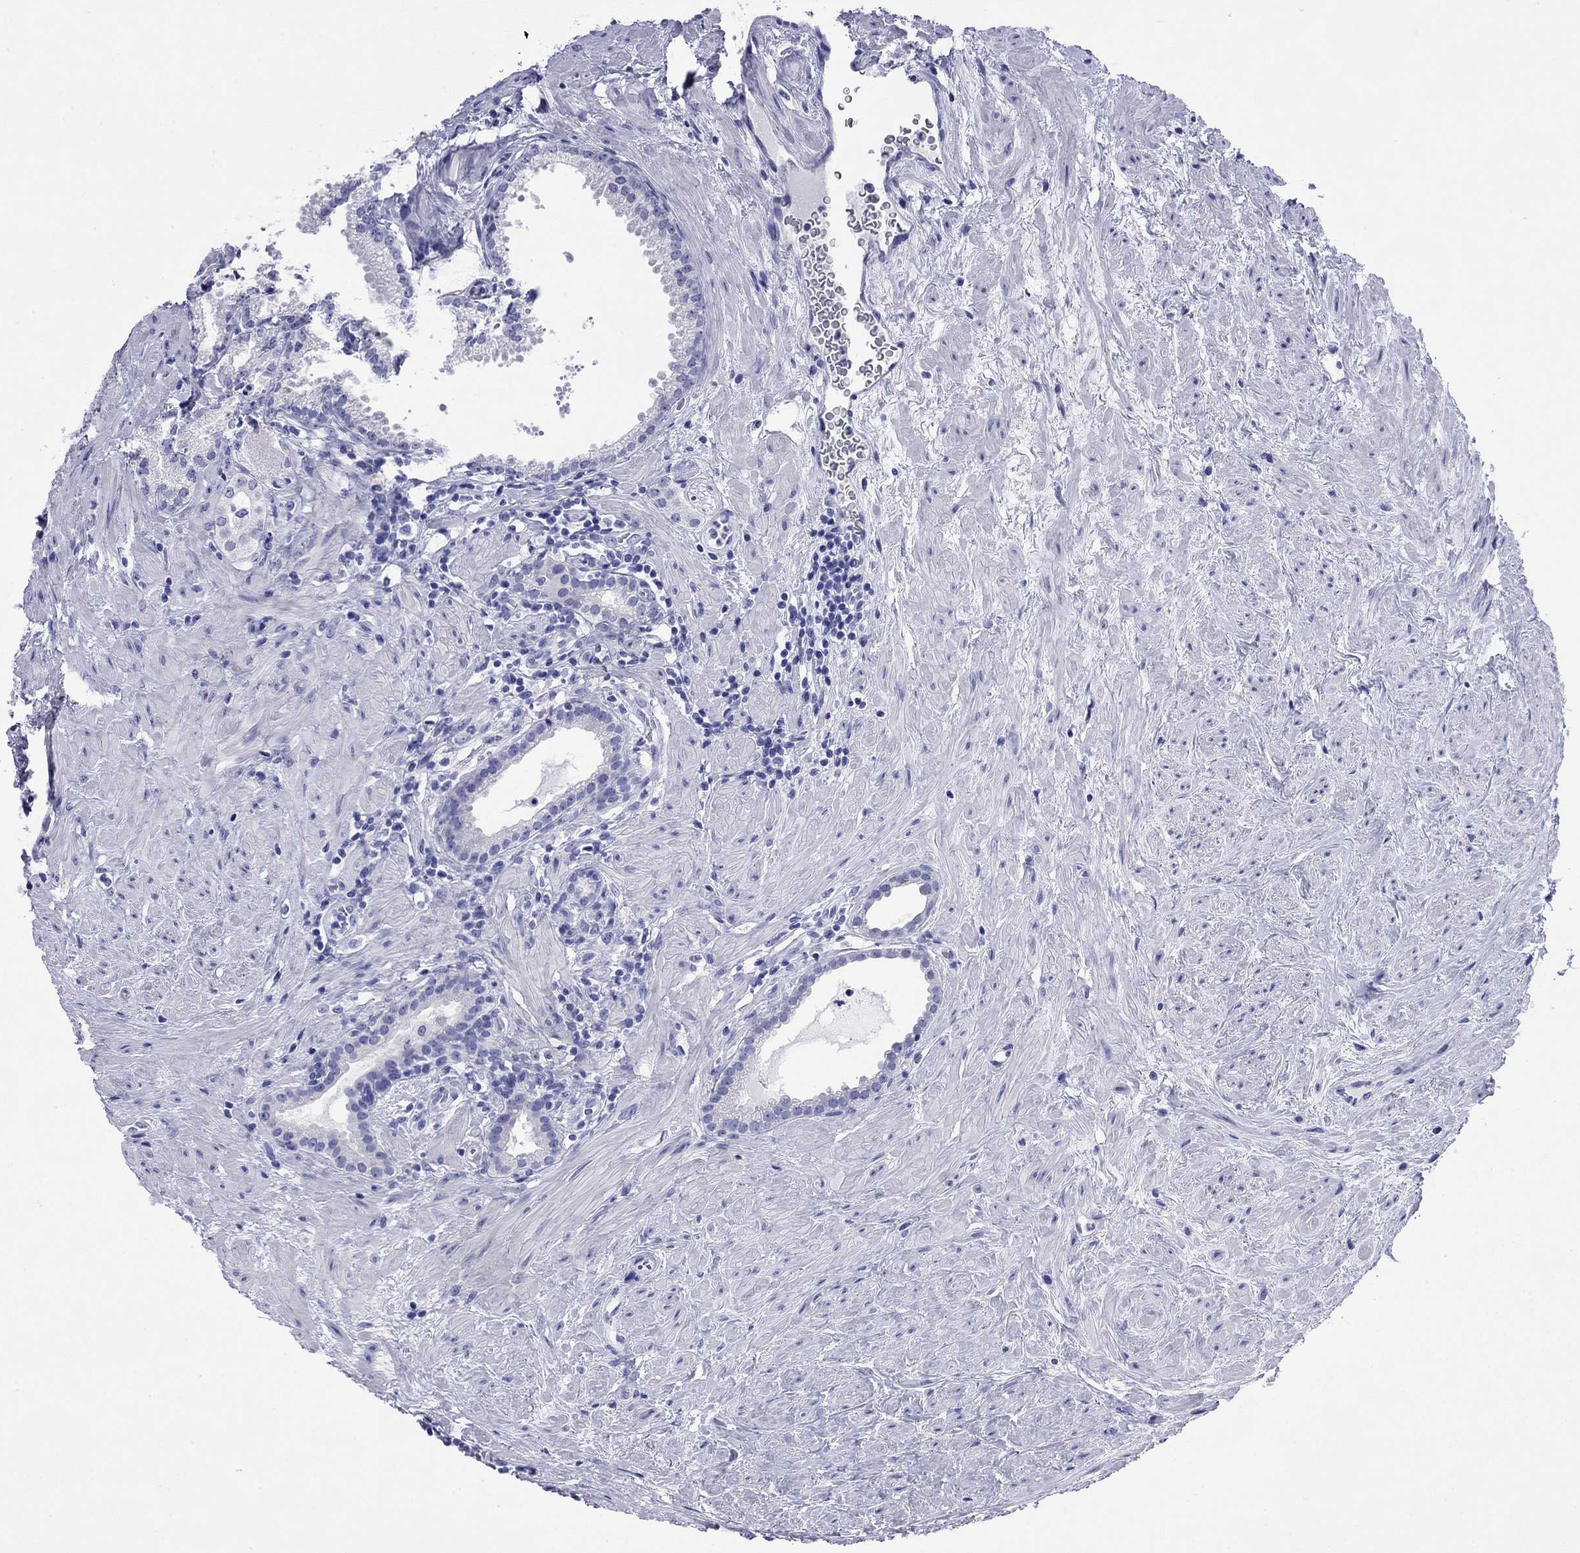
{"staining": {"intensity": "negative", "quantity": "none", "location": "none"}, "tissue": "prostate cancer", "cell_type": "Tumor cells", "image_type": "cancer", "snomed": [{"axis": "morphology", "description": "Adenocarcinoma, NOS"}, {"axis": "morphology", "description": "Adenocarcinoma, High grade"}, {"axis": "topography", "description": "Prostate"}], "caption": "Immunohistochemical staining of human prostate cancer (adenocarcinoma (high-grade)) displays no significant expression in tumor cells.", "gene": "FIGLA", "patient": {"sex": "male", "age": 64}}